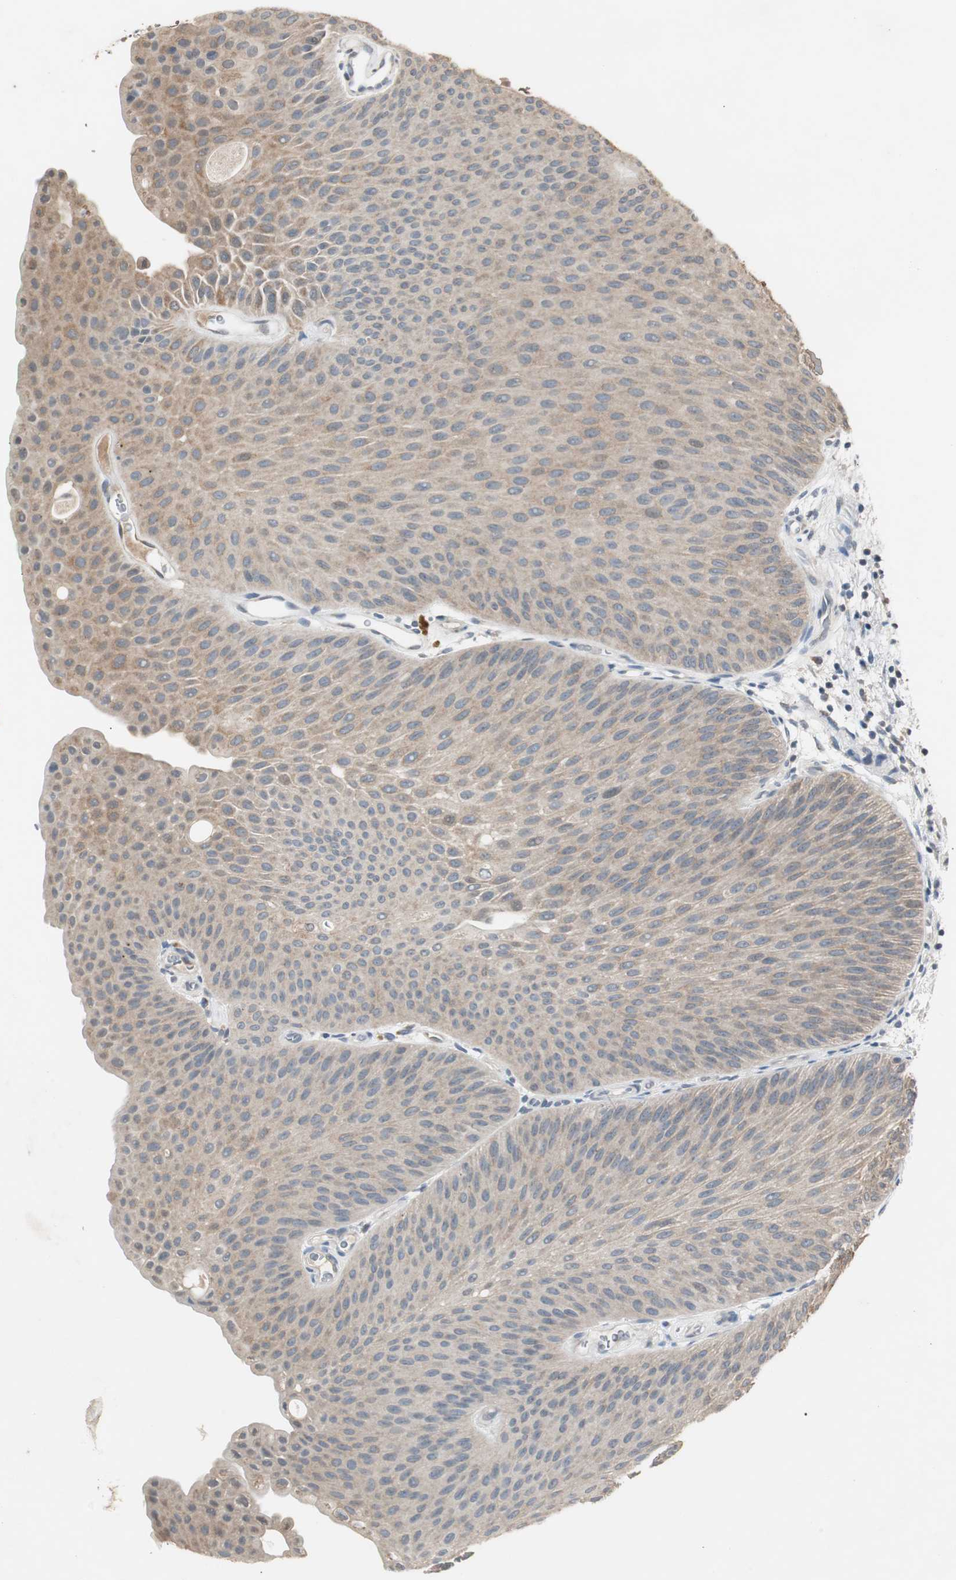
{"staining": {"intensity": "weak", "quantity": ">75%", "location": "cytoplasmic/membranous"}, "tissue": "urothelial cancer", "cell_type": "Tumor cells", "image_type": "cancer", "snomed": [{"axis": "morphology", "description": "Urothelial carcinoma, Low grade"}, {"axis": "topography", "description": "Urinary bladder"}], "caption": "DAB (3,3'-diaminobenzidine) immunohistochemical staining of urothelial cancer shows weak cytoplasmic/membranous protein staining in about >75% of tumor cells. The protein is stained brown, and the nuclei are stained in blue (DAB IHC with brightfield microscopy, high magnification).", "gene": "PTPRN2", "patient": {"sex": "female", "age": 60}}